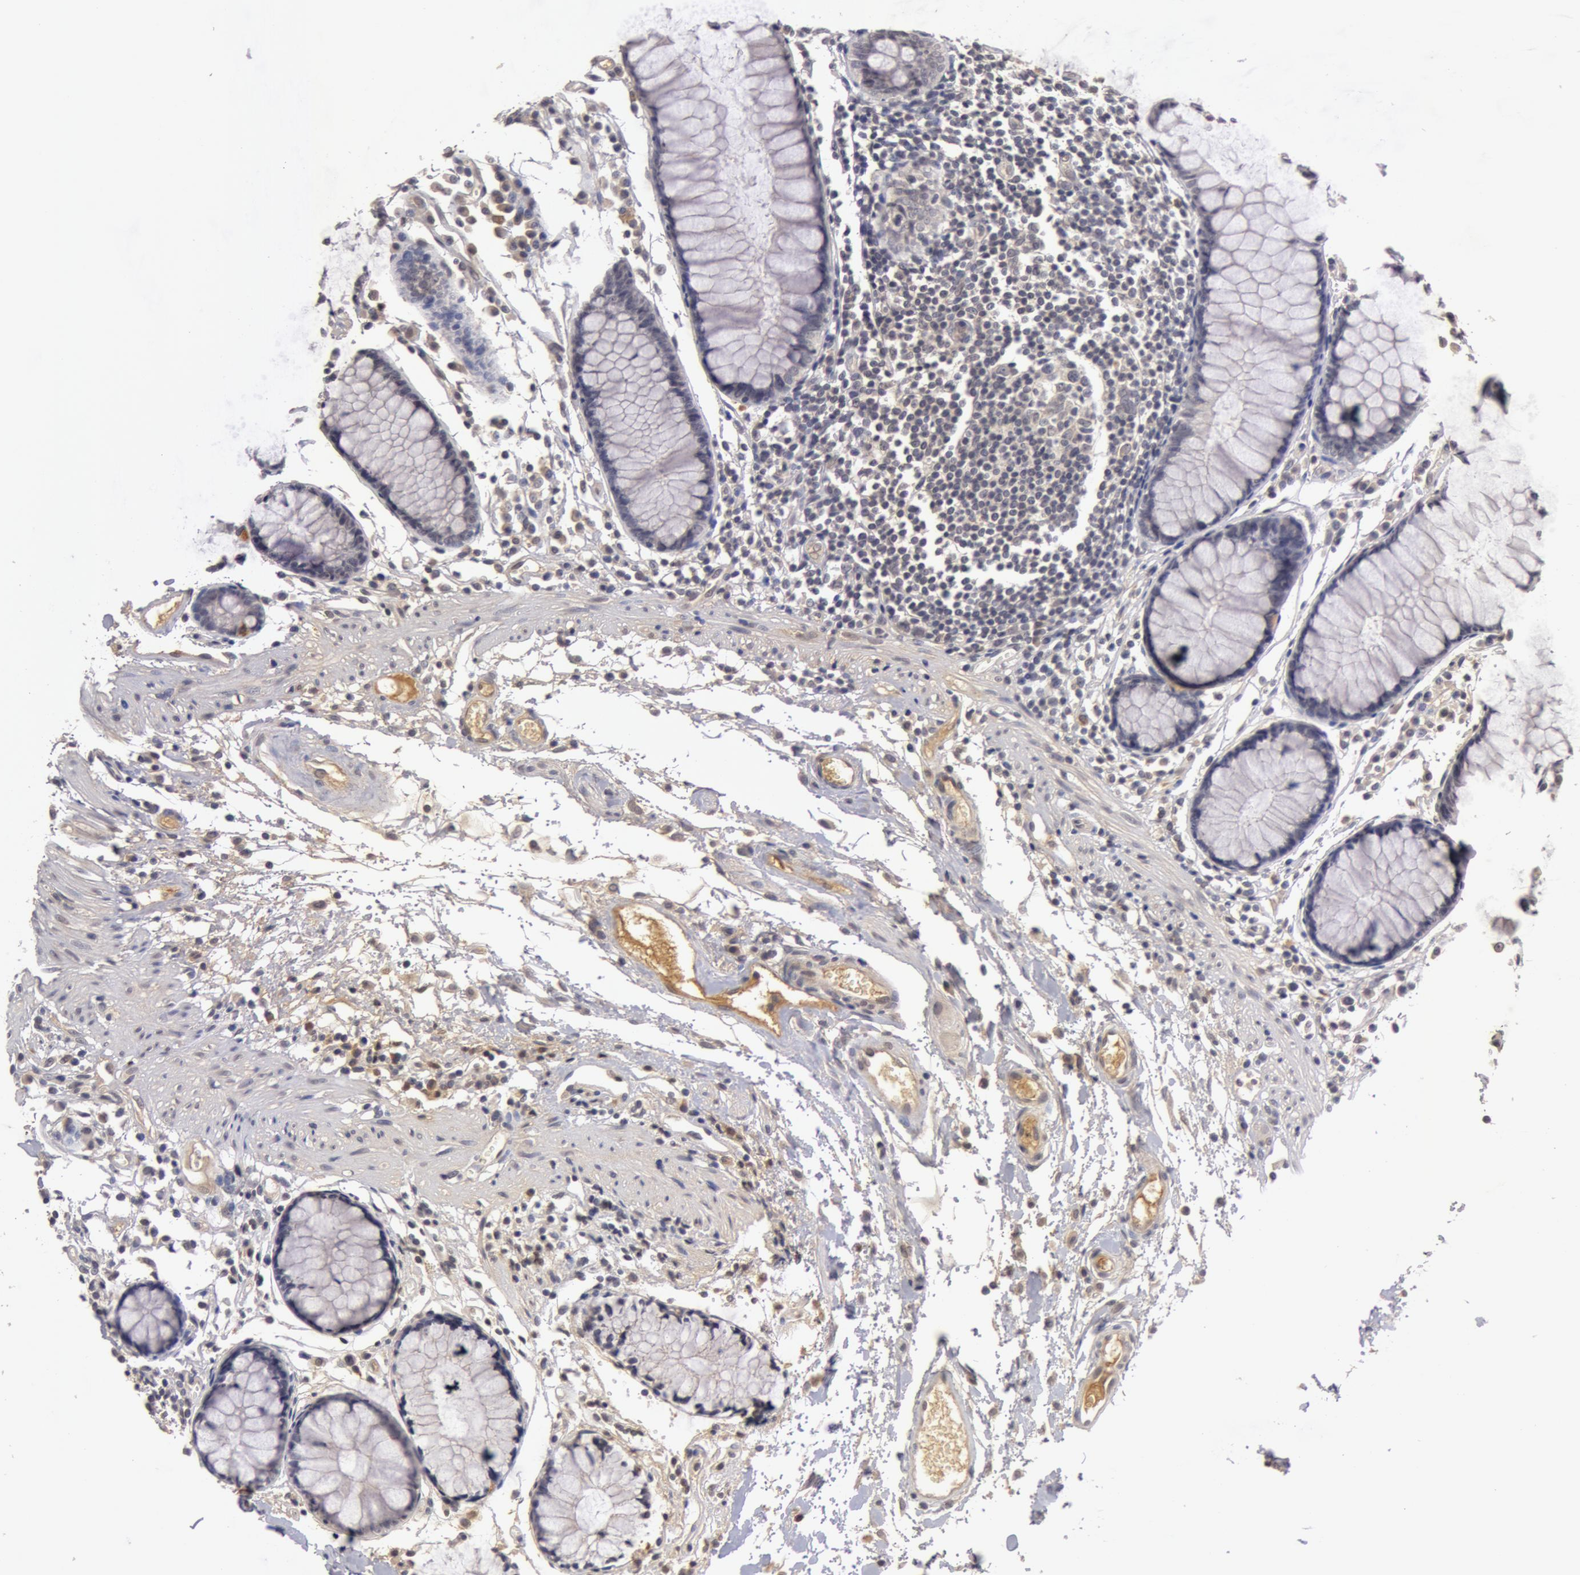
{"staining": {"intensity": "weak", "quantity": ">75%", "location": "cytoplasmic/membranous"}, "tissue": "colon", "cell_type": "Endothelial cells", "image_type": "normal", "snomed": [{"axis": "morphology", "description": "Normal tissue, NOS"}, {"axis": "topography", "description": "Colon"}], "caption": "This photomicrograph demonstrates benign colon stained with immunohistochemistry to label a protein in brown. The cytoplasmic/membranous of endothelial cells show weak positivity for the protein. Nuclei are counter-stained blue.", "gene": "BCHE", "patient": {"sex": "female", "age": 78}}